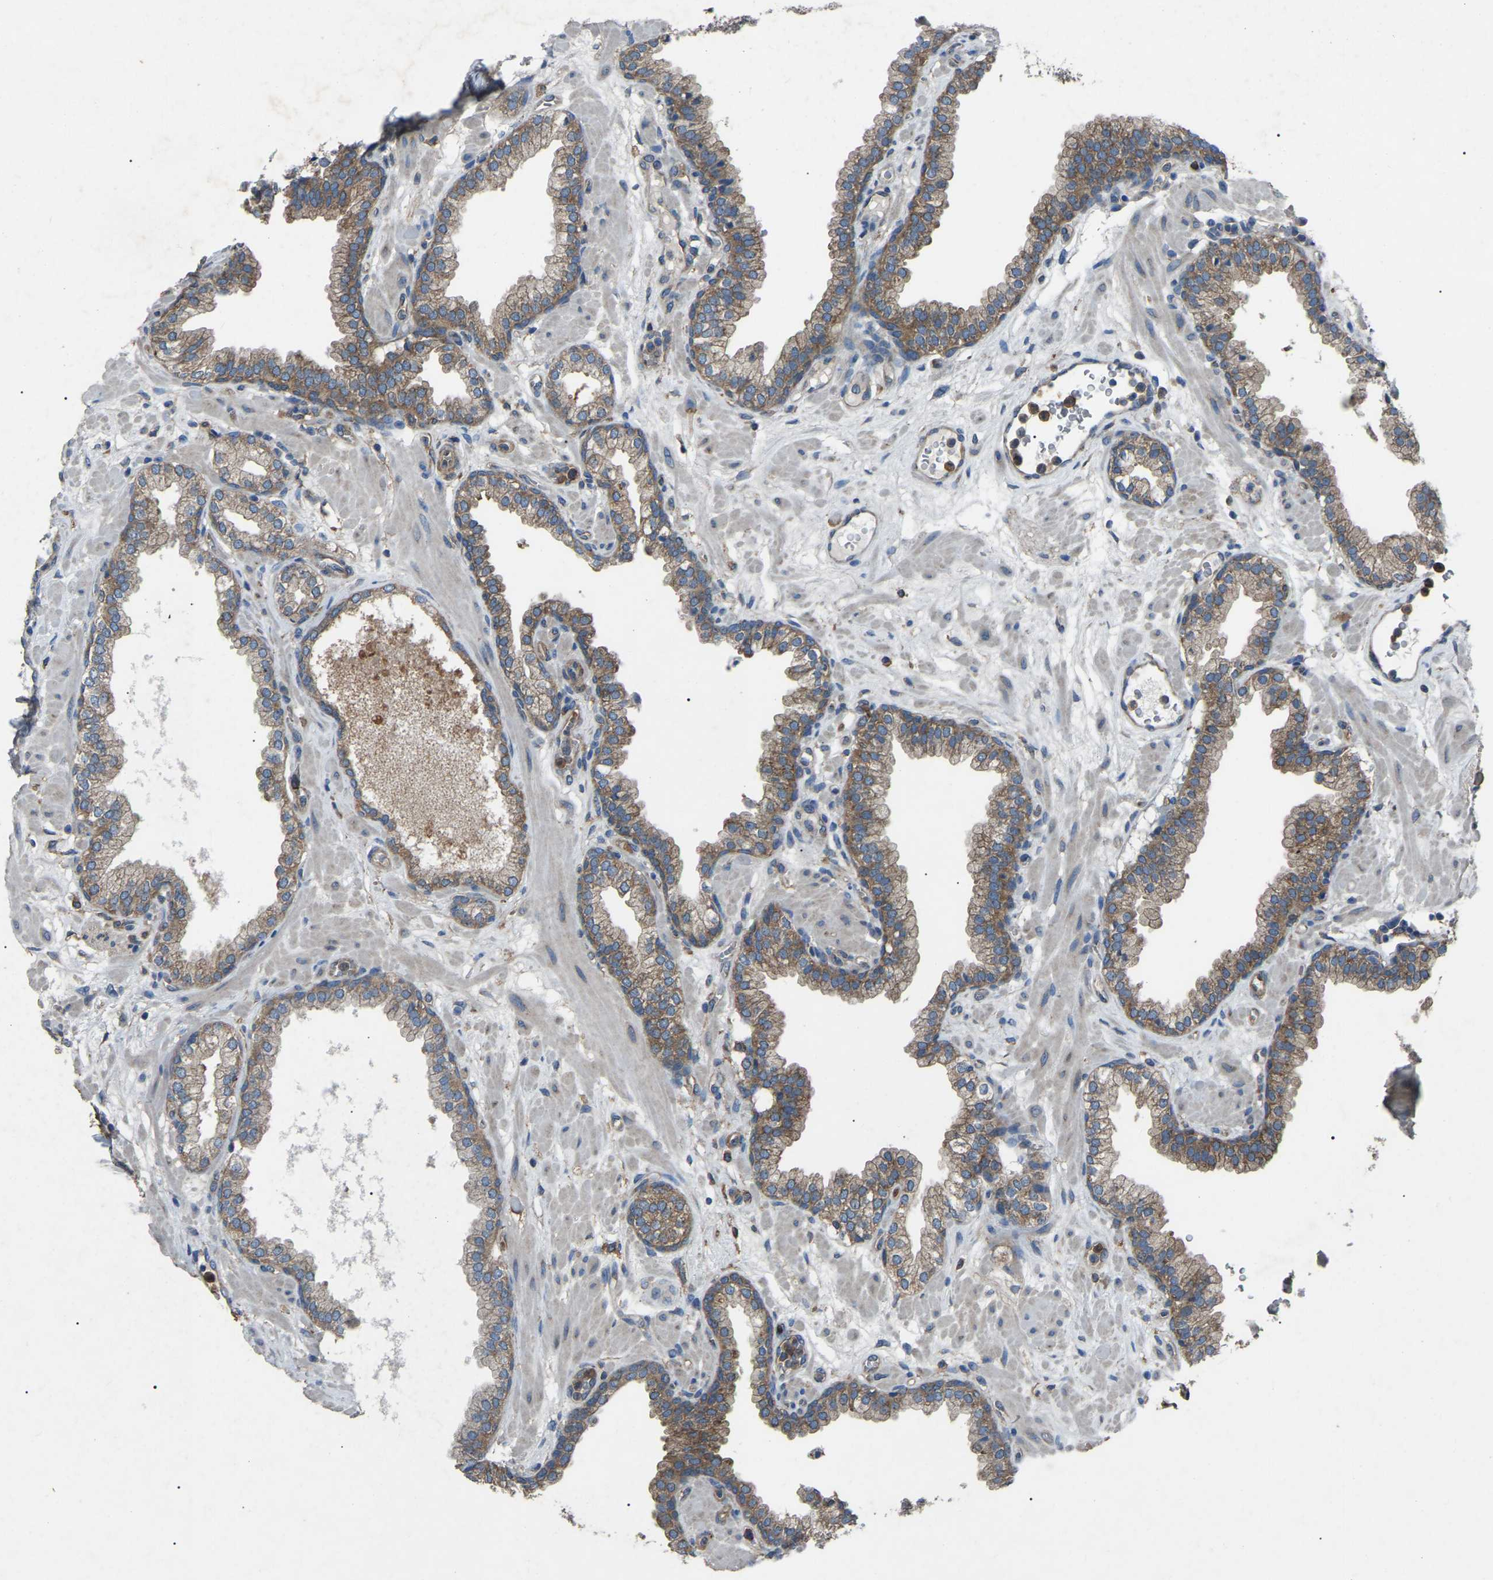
{"staining": {"intensity": "moderate", "quantity": ">75%", "location": "cytoplasmic/membranous"}, "tissue": "prostate", "cell_type": "Glandular cells", "image_type": "normal", "snomed": [{"axis": "morphology", "description": "Normal tissue, NOS"}, {"axis": "morphology", "description": "Urothelial carcinoma, Low grade"}, {"axis": "topography", "description": "Urinary bladder"}, {"axis": "topography", "description": "Prostate"}], "caption": "Immunohistochemistry (DAB) staining of unremarkable human prostate shows moderate cytoplasmic/membranous protein expression in about >75% of glandular cells.", "gene": "AIMP1", "patient": {"sex": "male", "age": 60}}